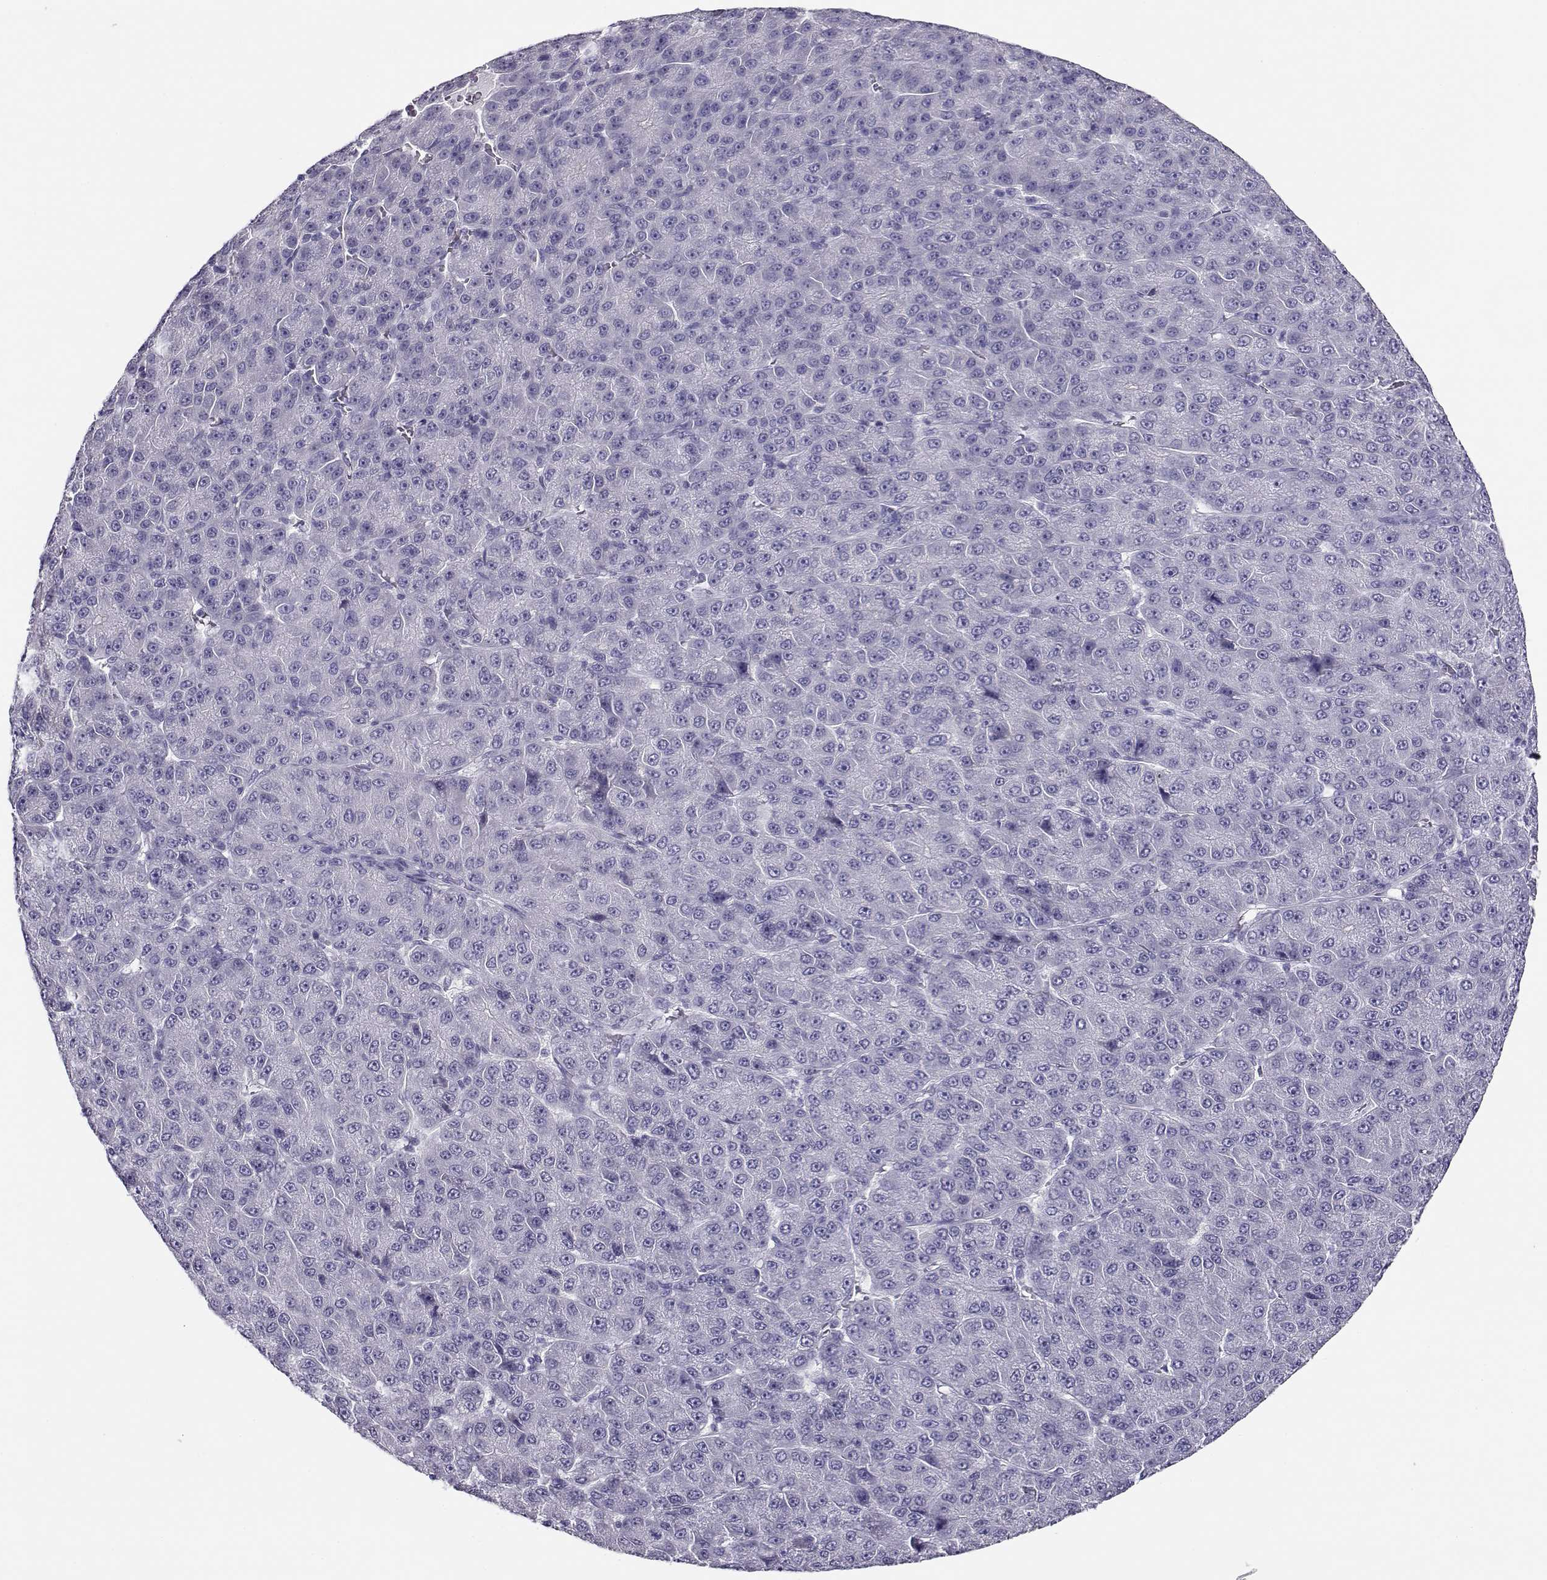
{"staining": {"intensity": "negative", "quantity": "none", "location": "none"}, "tissue": "liver cancer", "cell_type": "Tumor cells", "image_type": "cancer", "snomed": [{"axis": "morphology", "description": "Carcinoma, Hepatocellular, NOS"}, {"axis": "topography", "description": "Liver"}], "caption": "An image of human liver cancer is negative for staining in tumor cells.", "gene": "RHOXF2", "patient": {"sex": "male", "age": 67}}